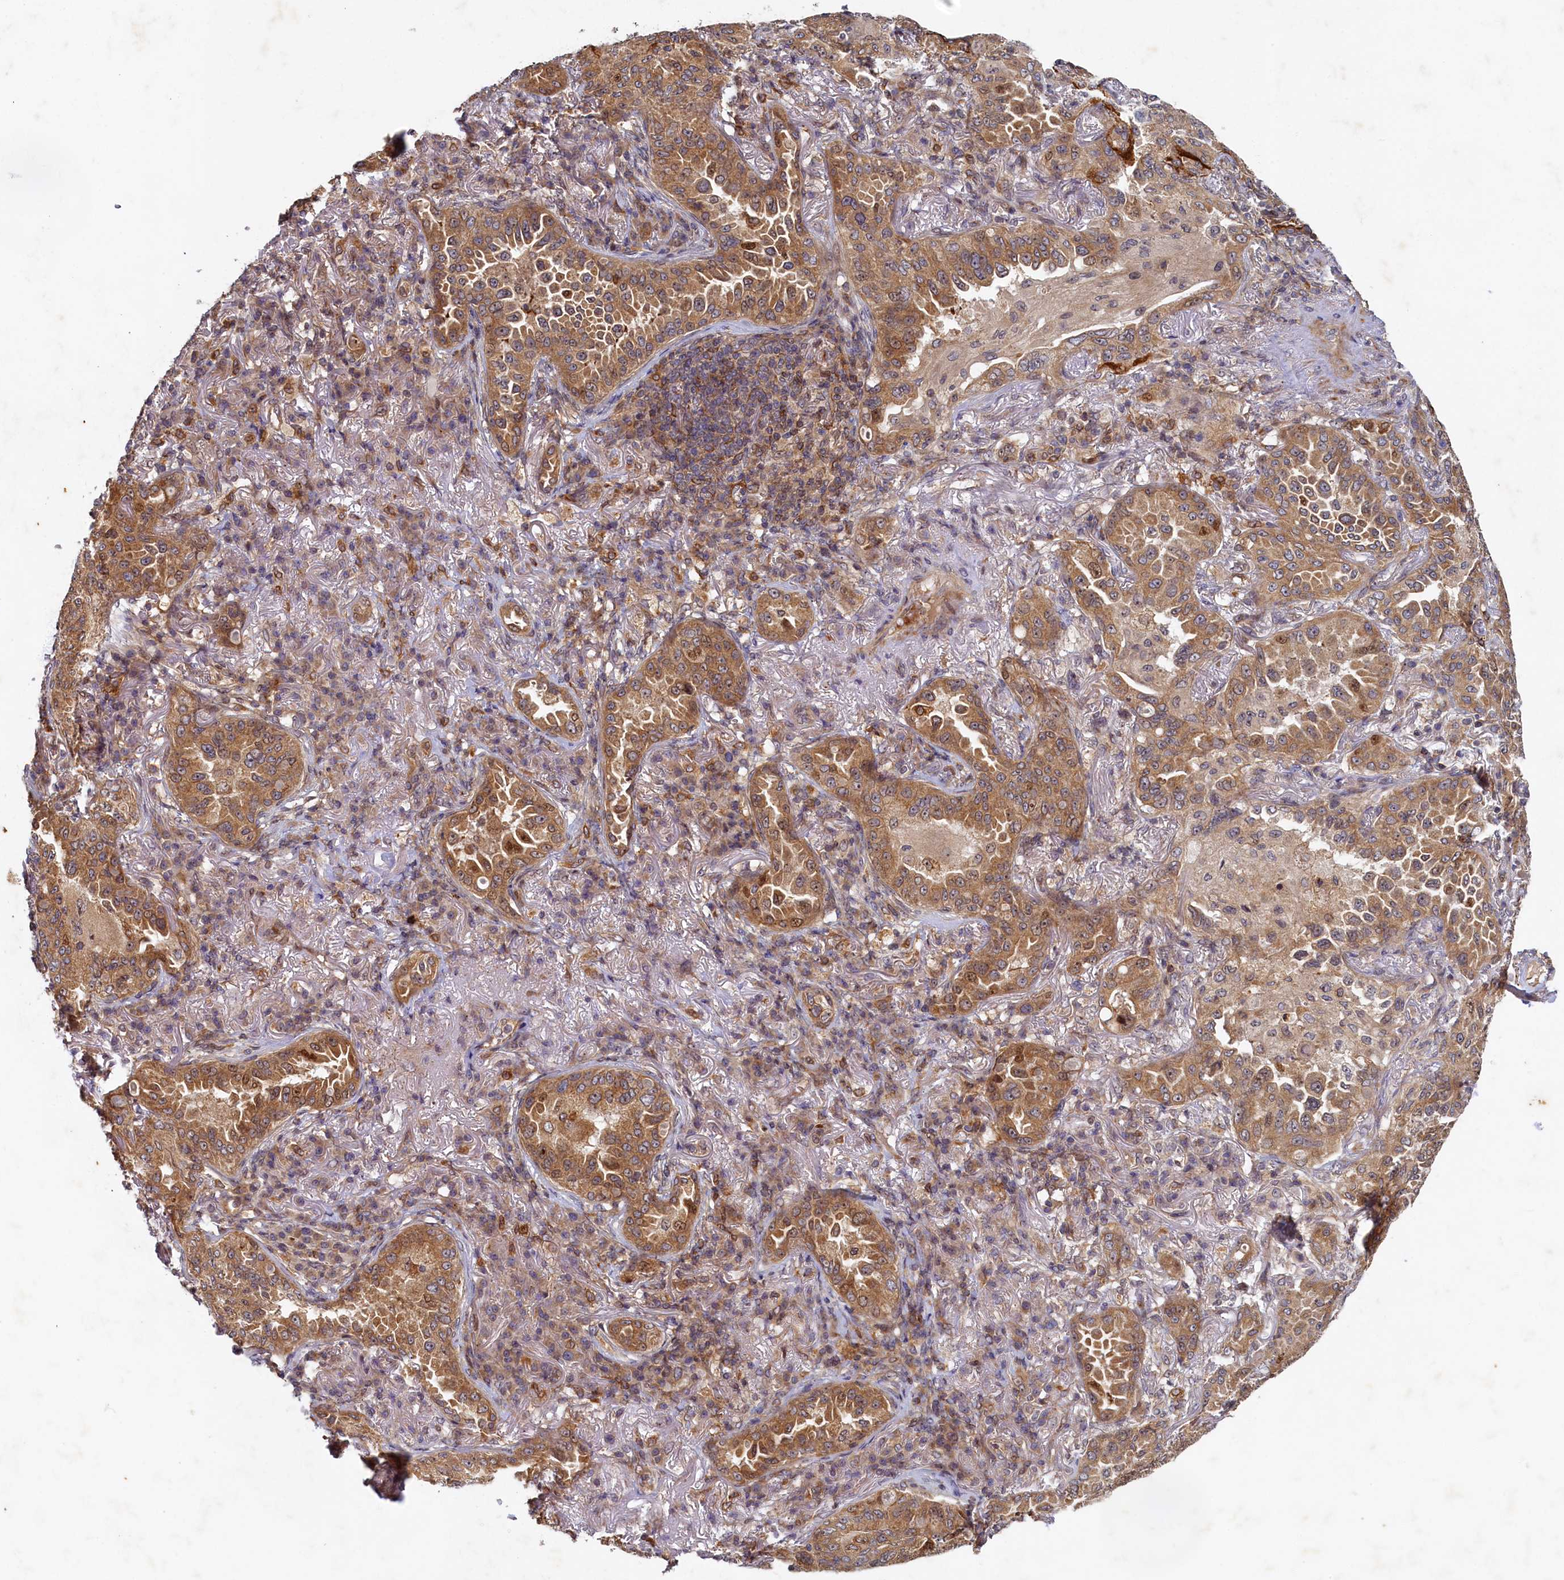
{"staining": {"intensity": "moderate", "quantity": ">75%", "location": "cytoplasmic/membranous"}, "tissue": "lung cancer", "cell_type": "Tumor cells", "image_type": "cancer", "snomed": [{"axis": "morphology", "description": "Adenocarcinoma, NOS"}, {"axis": "topography", "description": "Lung"}], "caption": "There is medium levels of moderate cytoplasmic/membranous staining in tumor cells of adenocarcinoma (lung), as demonstrated by immunohistochemical staining (brown color).", "gene": "CEP20", "patient": {"sex": "female", "age": 69}}